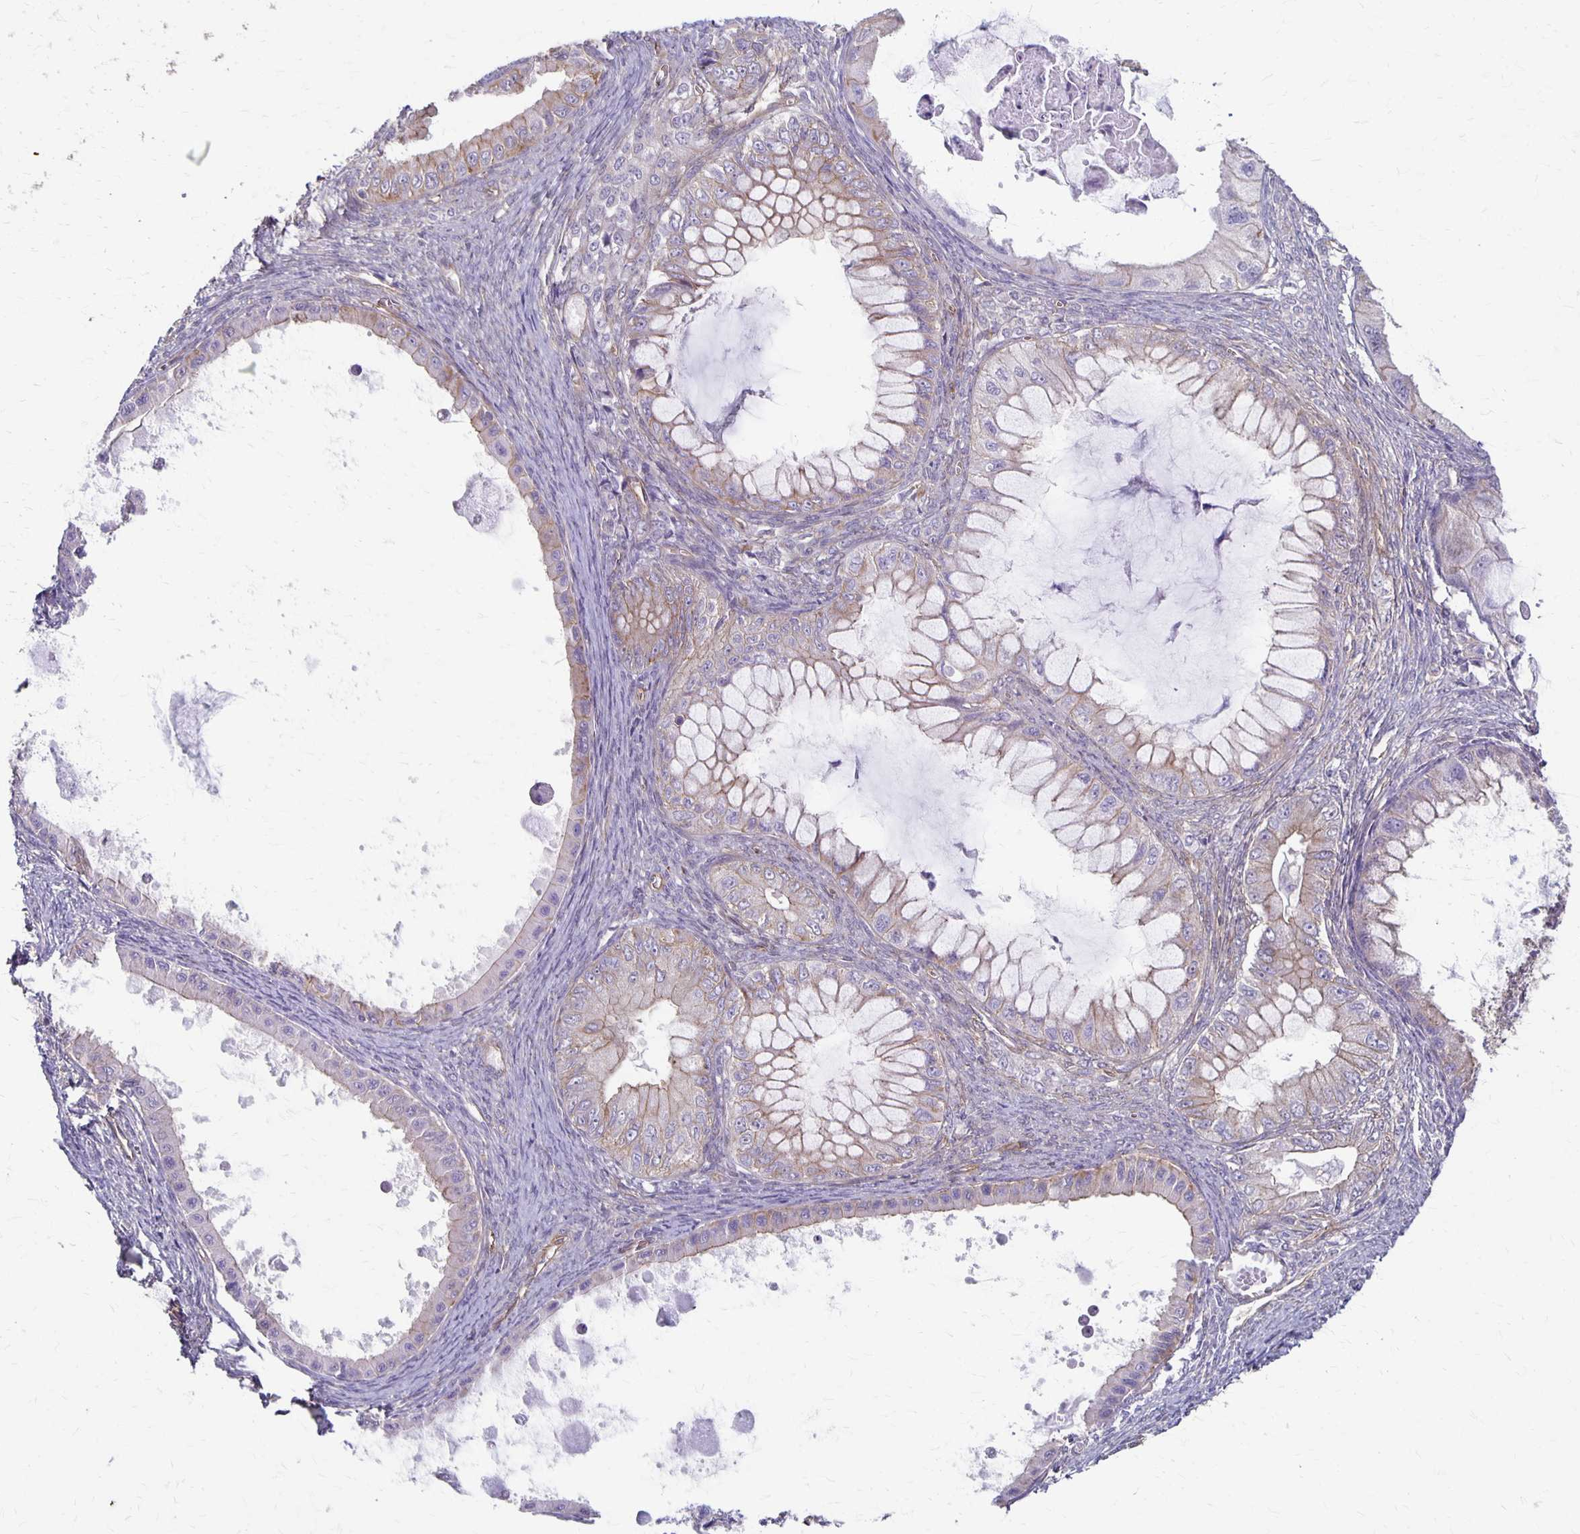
{"staining": {"intensity": "moderate", "quantity": "25%-75%", "location": "cytoplasmic/membranous"}, "tissue": "ovarian cancer", "cell_type": "Tumor cells", "image_type": "cancer", "snomed": [{"axis": "morphology", "description": "Cystadenocarcinoma, mucinous, NOS"}, {"axis": "topography", "description": "Ovary"}], "caption": "Ovarian cancer stained for a protein (brown) shows moderate cytoplasmic/membranous positive expression in about 25%-75% of tumor cells.", "gene": "PPP1R3E", "patient": {"sex": "female", "age": 64}}